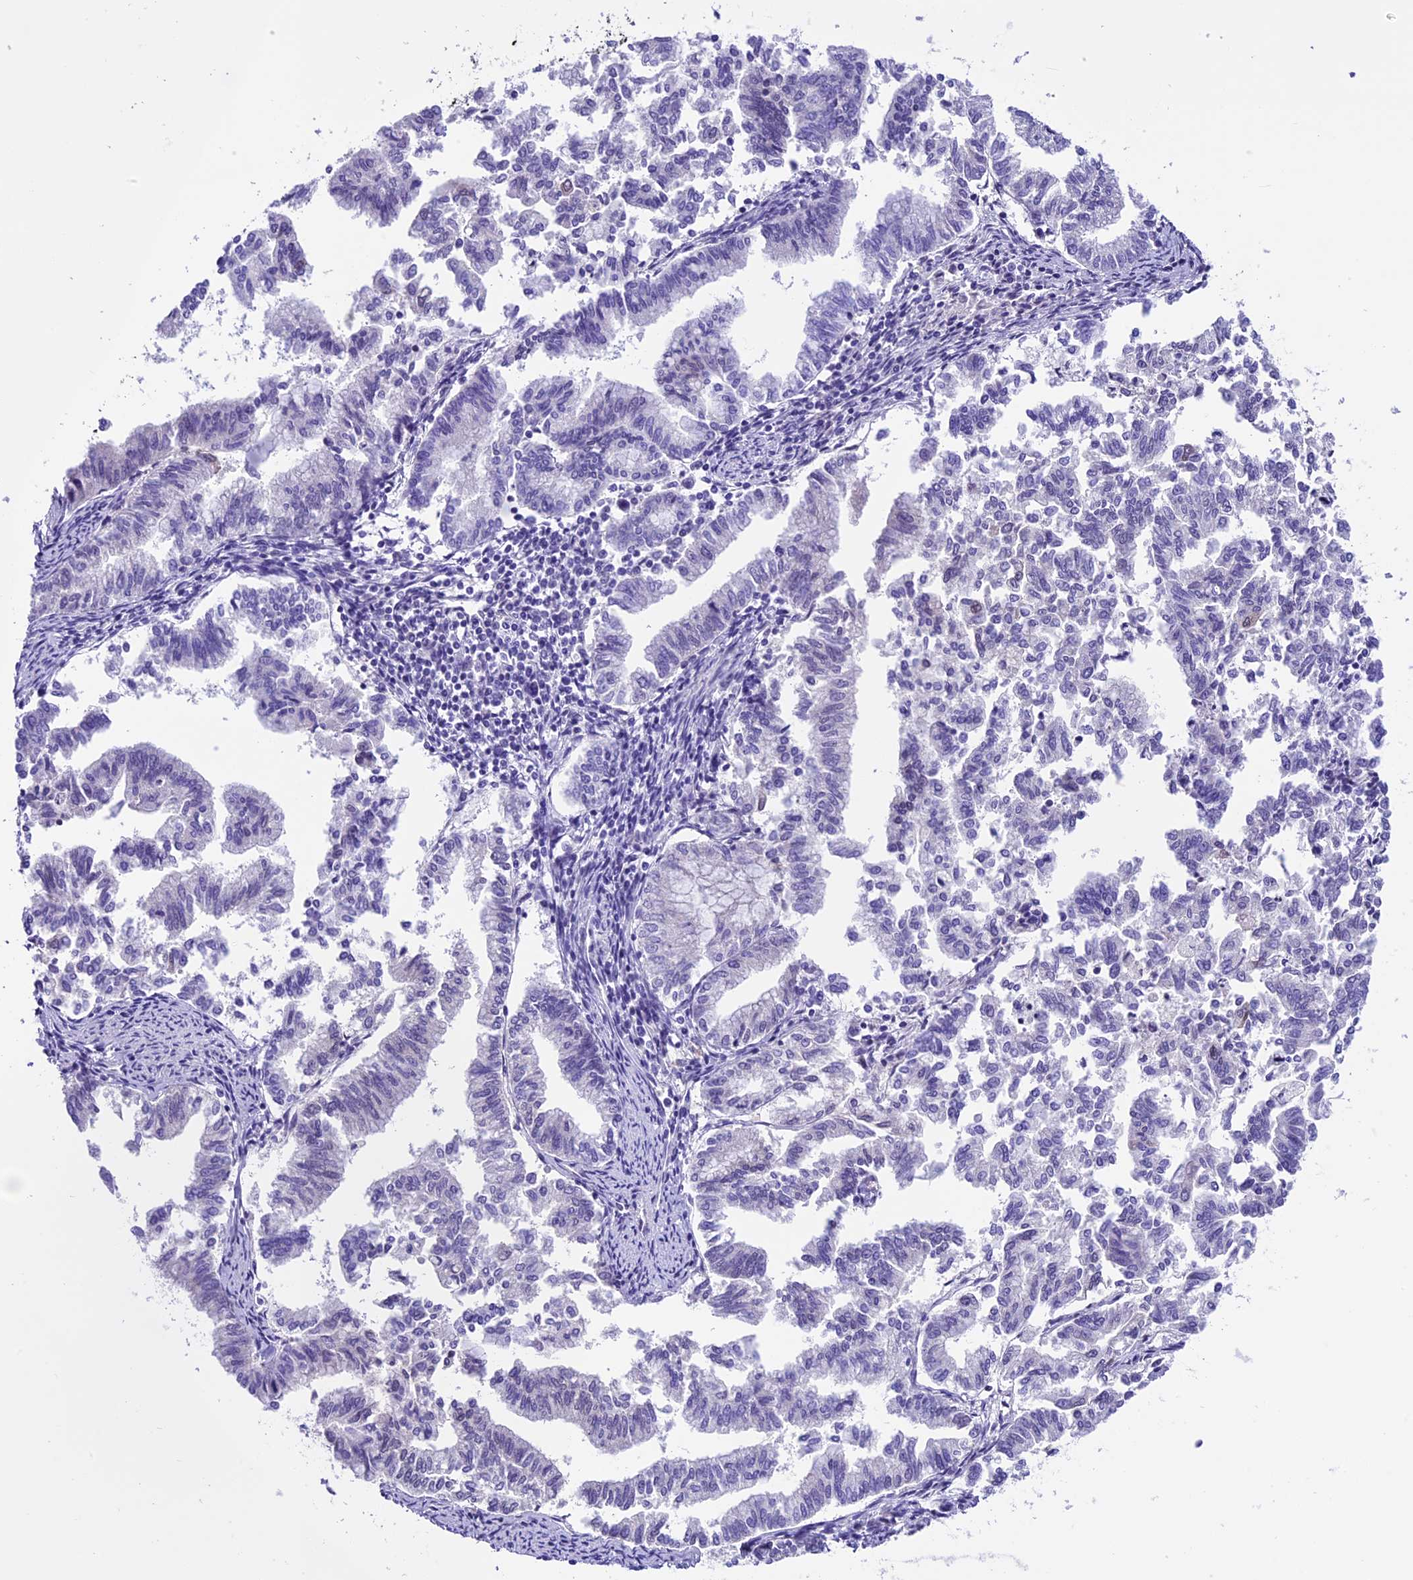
{"staining": {"intensity": "negative", "quantity": "none", "location": "none"}, "tissue": "endometrial cancer", "cell_type": "Tumor cells", "image_type": "cancer", "snomed": [{"axis": "morphology", "description": "Adenocarcinoma, NOS"}, {"axis": "topography", "description": "Endometrium"}], "caption": "The IHC histopathology image has no significant positivity in tumor cells of endometrial cancer (adenocarcinoma) tissue. (DAB (3,3'-diaminobenzidine) immunohistochemistry (IHC), high magnification).", "gene": "PRR15", "patient": {"sex": "female", "age": 79}}